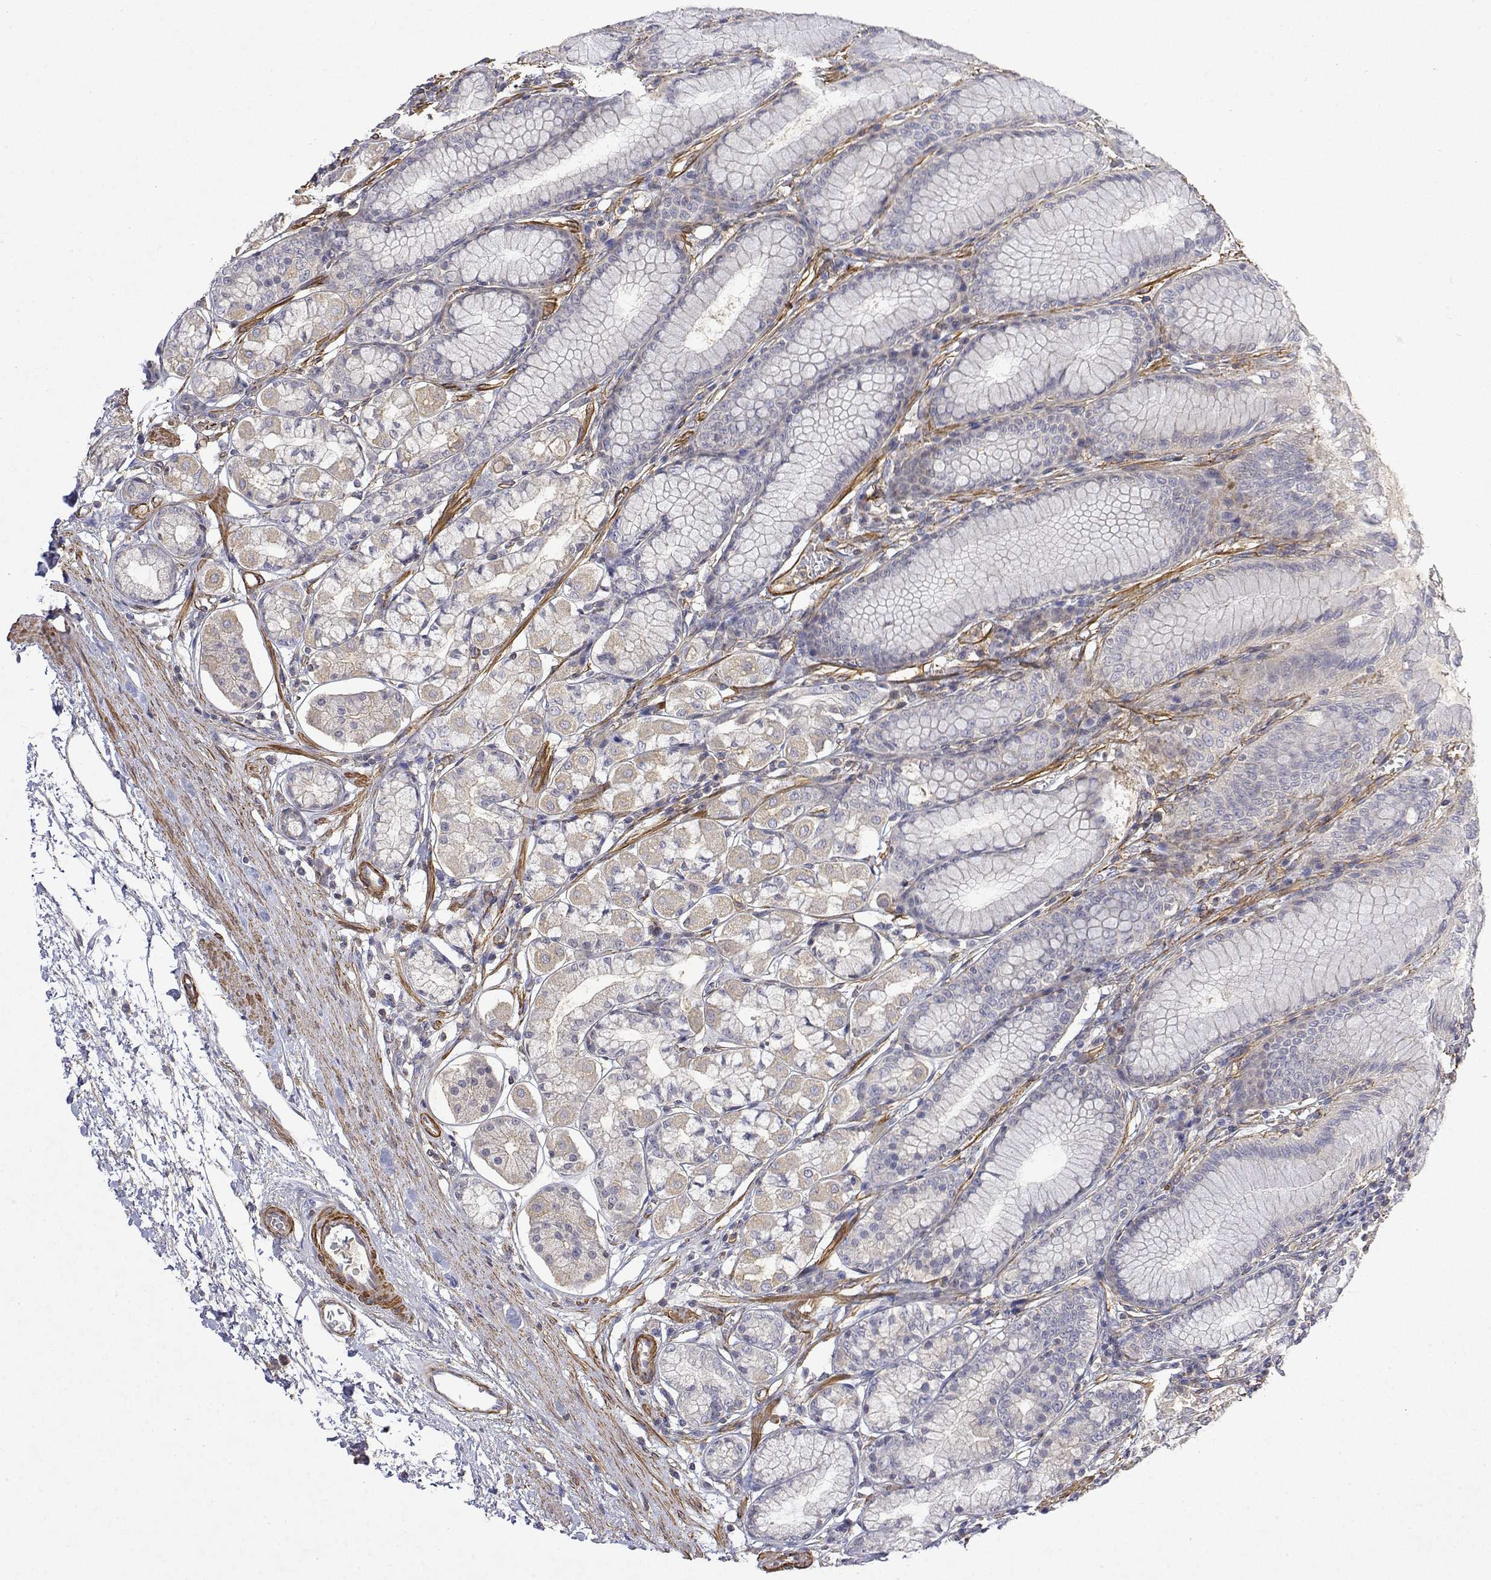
{"staining": {"intensity": "weak", "quantity": "<25%", "location": "cytoplasmic/membranous"}, "tissue": "stomach", "cell_type": "Glandular cells", "image_type": "normal", "snomed": [{"axis": "morphology", "description": "Normal tissue, NOS"}, {"axis": "topography", "description": "Stomach"}, {"axis": "topography", "description": "Stomach, lower"}], "caption": "Immunohistochemistry image of normal stomach stained for a protein (brown), which demonstrates no expression in glandular cells.", "gene": "SOWAHD", "patient": {"sex": "male", "age": 76}}